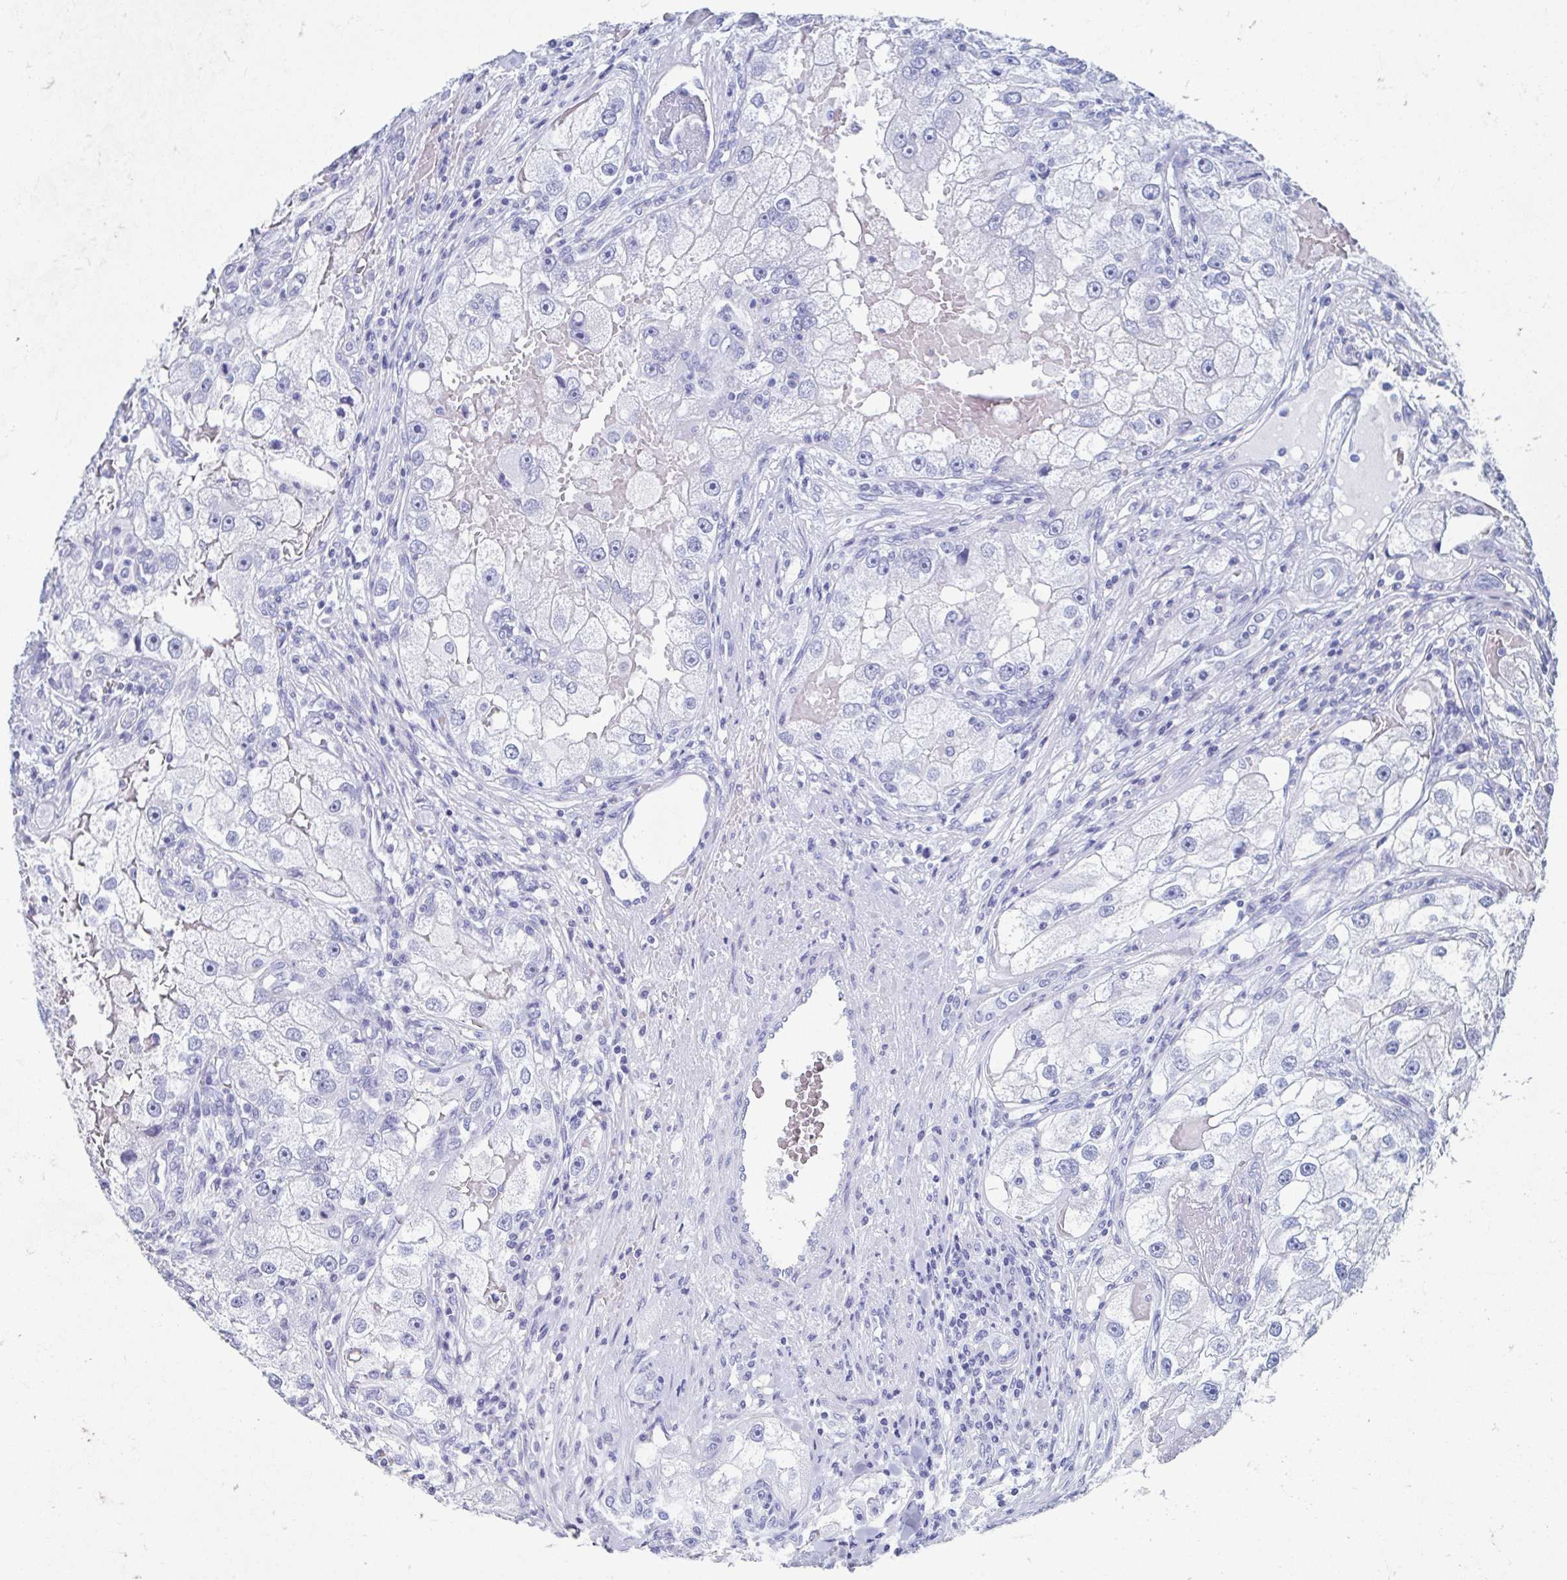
{"staining": {"intensity": "negative", "quantity": "none", "location": "none"}, "tissue": "renal cancer", "cell_type": "Tumor cells", "image_type": "cancer", "snomed": [{"axis": "morphology", "description": "Adenocarcinoma, NOS"}, {"axis": "topography", "description": "Kidney"}], "caption": "High power microscopy image of an IHC histopathology image of renal cancer (adenocarcinoma), revealing no significant expression in tumor cells.", "gene": "HDGFL1", "patient": {"sex": "male", "age": 63}}